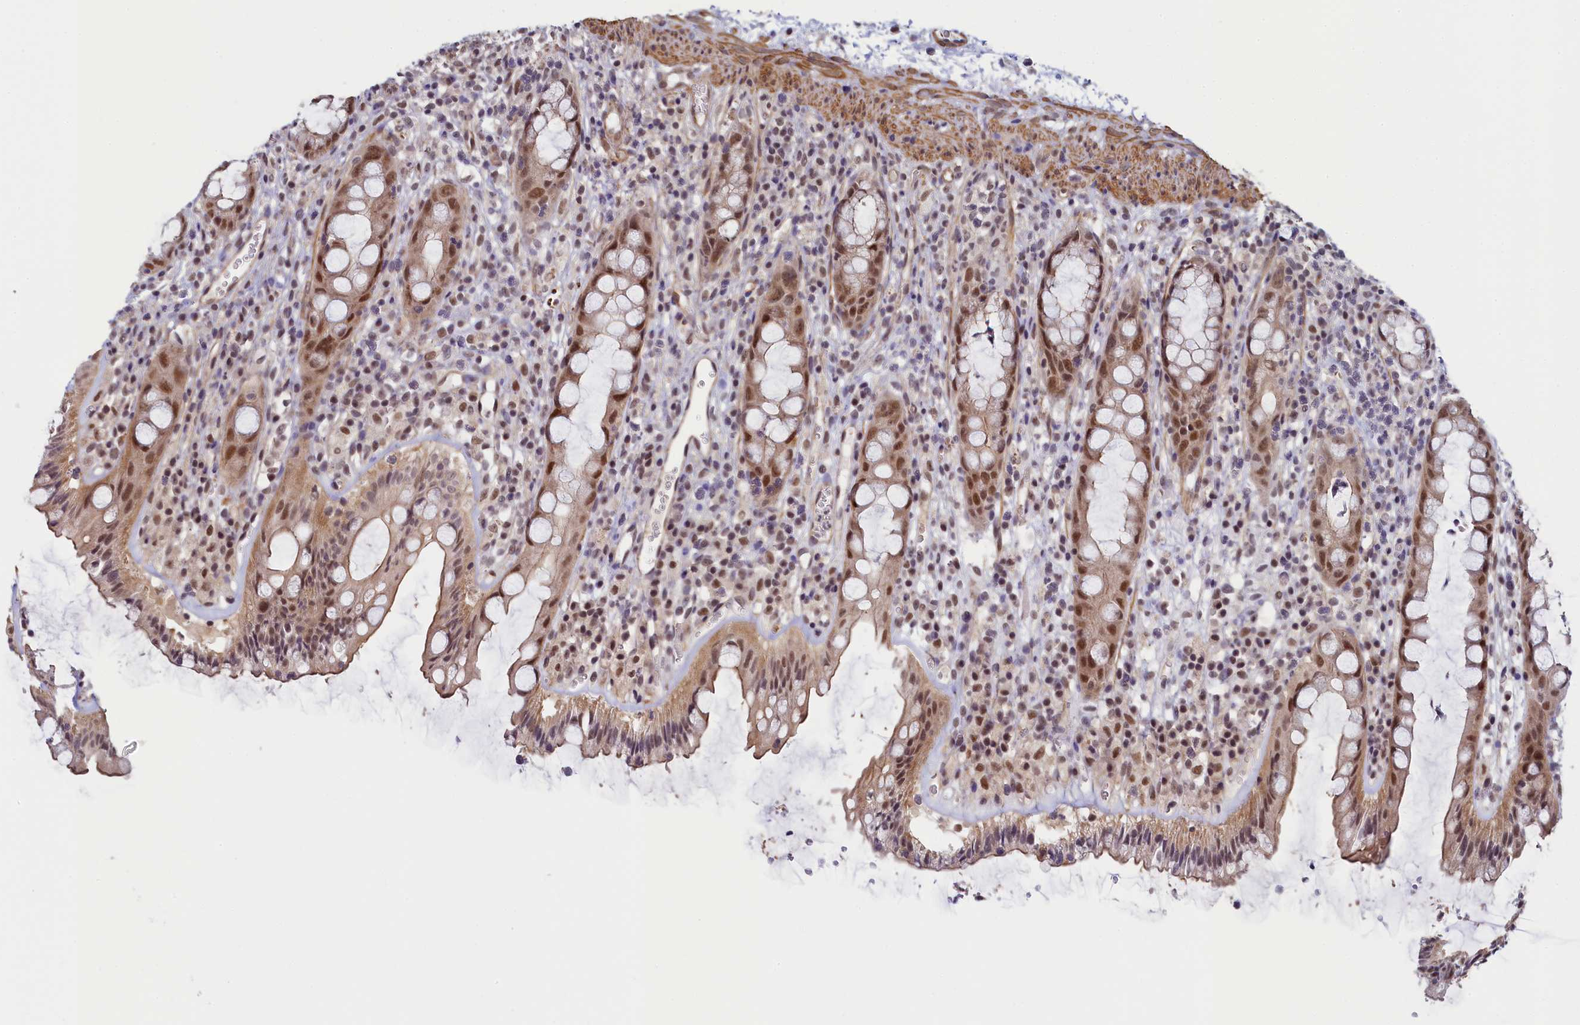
{"staining": {"intensity": "moderate", "quantity": ">75%", "location": "cytoplasmic/membranous,nuclear"}, "tissue": "rectum", "cell_type": "Glandular cells", "image_type": "normal", "snomed": [{"axis": "morphology", "description": "Normal tissue, NOS"}, {"axis": "topography", "description": "Rectum"}], "caption": "Human rectum stained for a protein (brown) exhibits moderate cytoplasmic/membranous,nuclear positive expression in approximately >75% of glandular cells.", "gene": "INTS14", "patient": {"sex": "female", "age": 57}}